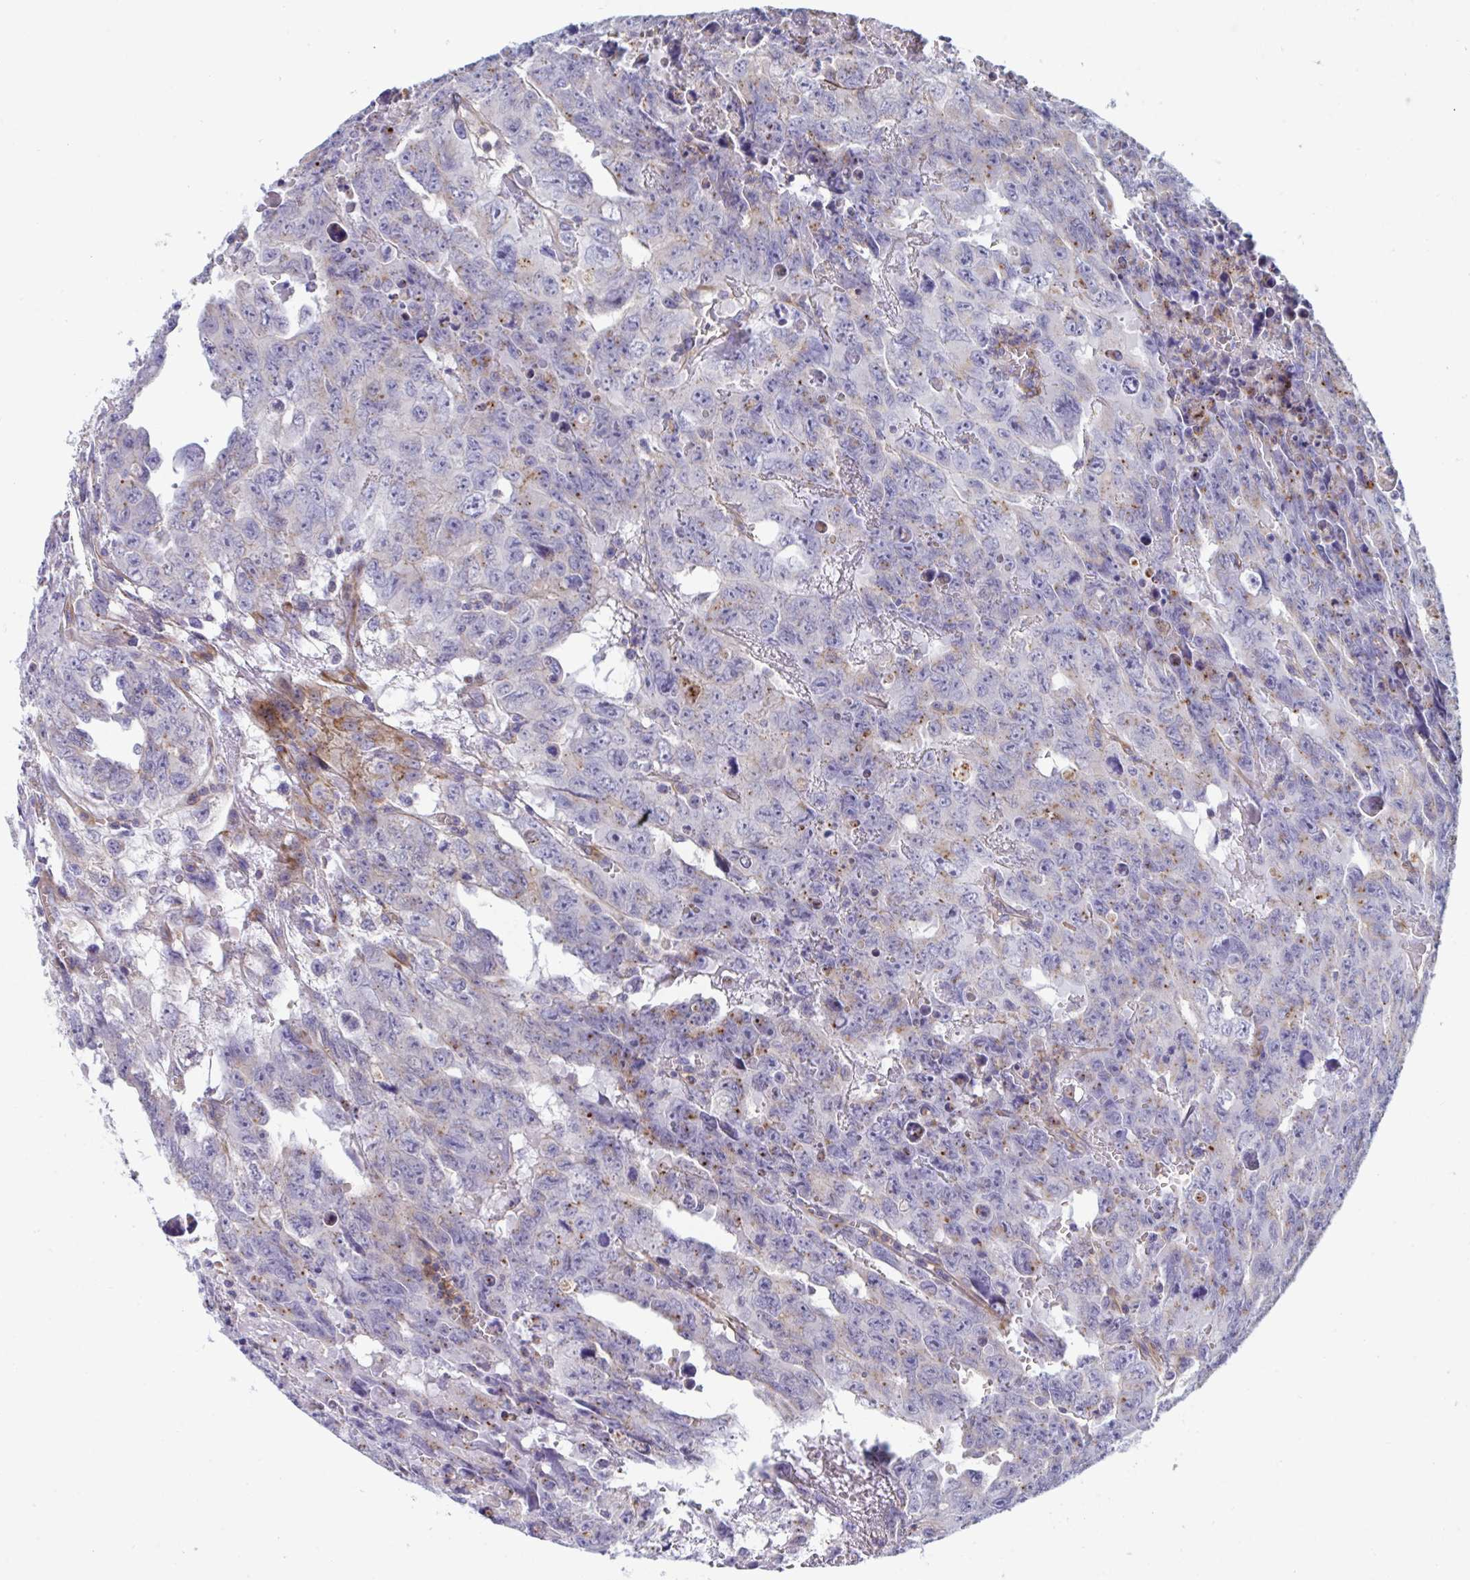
{"staining": {"intensity": "weak", "quantity": "<25%", "location": "cytoplasmic/membranous"}, "tissue": "testis cancer", "cell_type": "Tumor cells", "image_type": "cancer", "snomed": [{"axis": "morphology", "description": "Carcinoma, Embryonal, NOS"}, {"axis": "topography", "description": "Testis"}], "caption": "This is an immunohistochemistry (IHC) photomicrograph of embryonal carcinoma (testis). There is no staining in tumor cells.", "gene": "SLC9A6", "patient": {"sex": "male", "age": 24}}